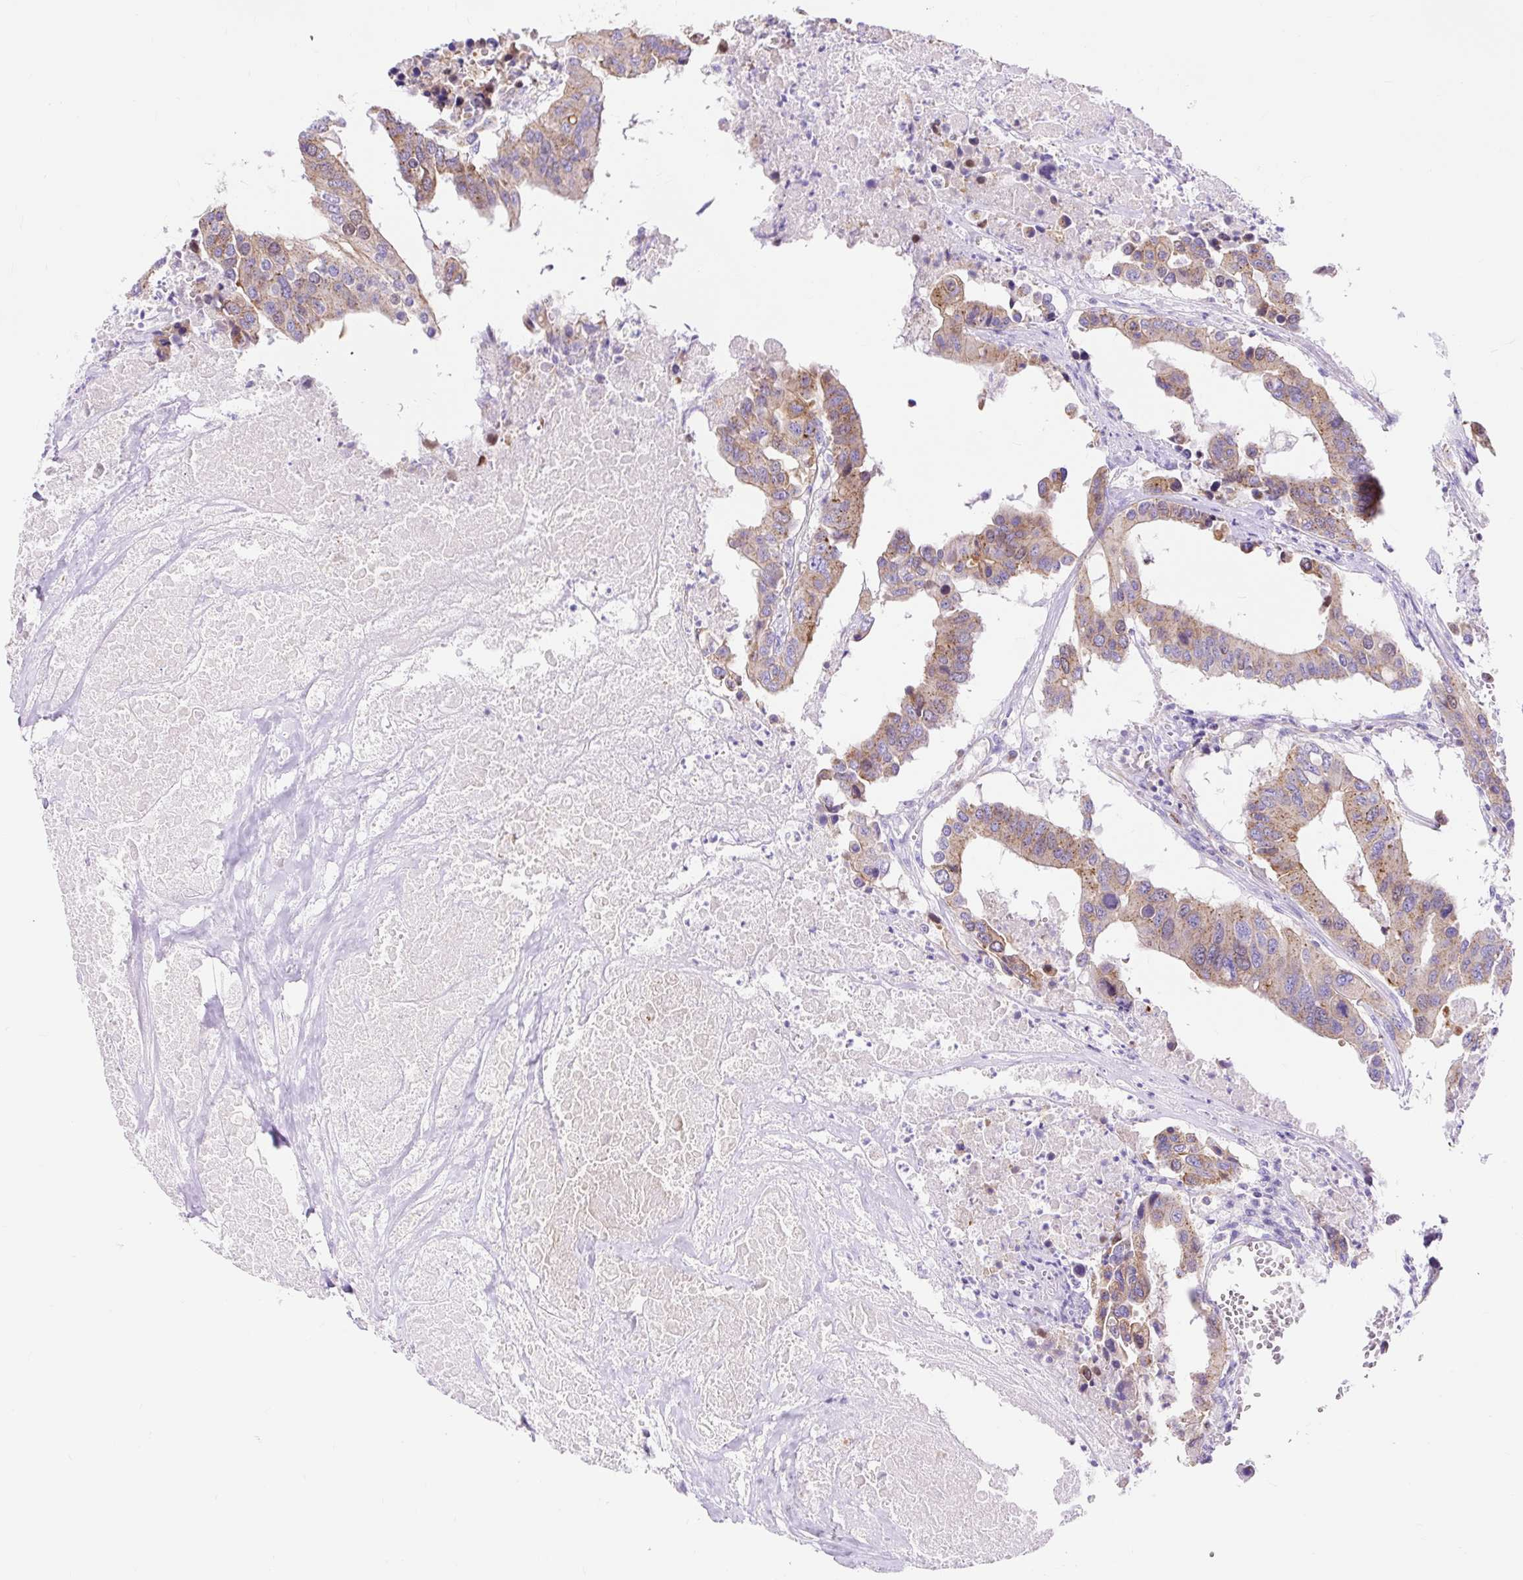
{"staining": {"intensity": "moderate", "quantity": ">75%", "location": "cytoplasmic/membranous"}, "tissue": "colorectal cancer", "cell_type": "Tumor cells", "image_type": "cancer", "snomed": [{"axis": "morphology", "description": "Adenocarcinoma, NOS"}, {"axis": "topography", "description": "Colon"}], "caption": "Human adenocarcinoma (colorectal) stained with a protein marker exhibits moderate staining in tumor cells.", "gene": "HIP1R", "patient": {"sex": "male", "age": 77}}